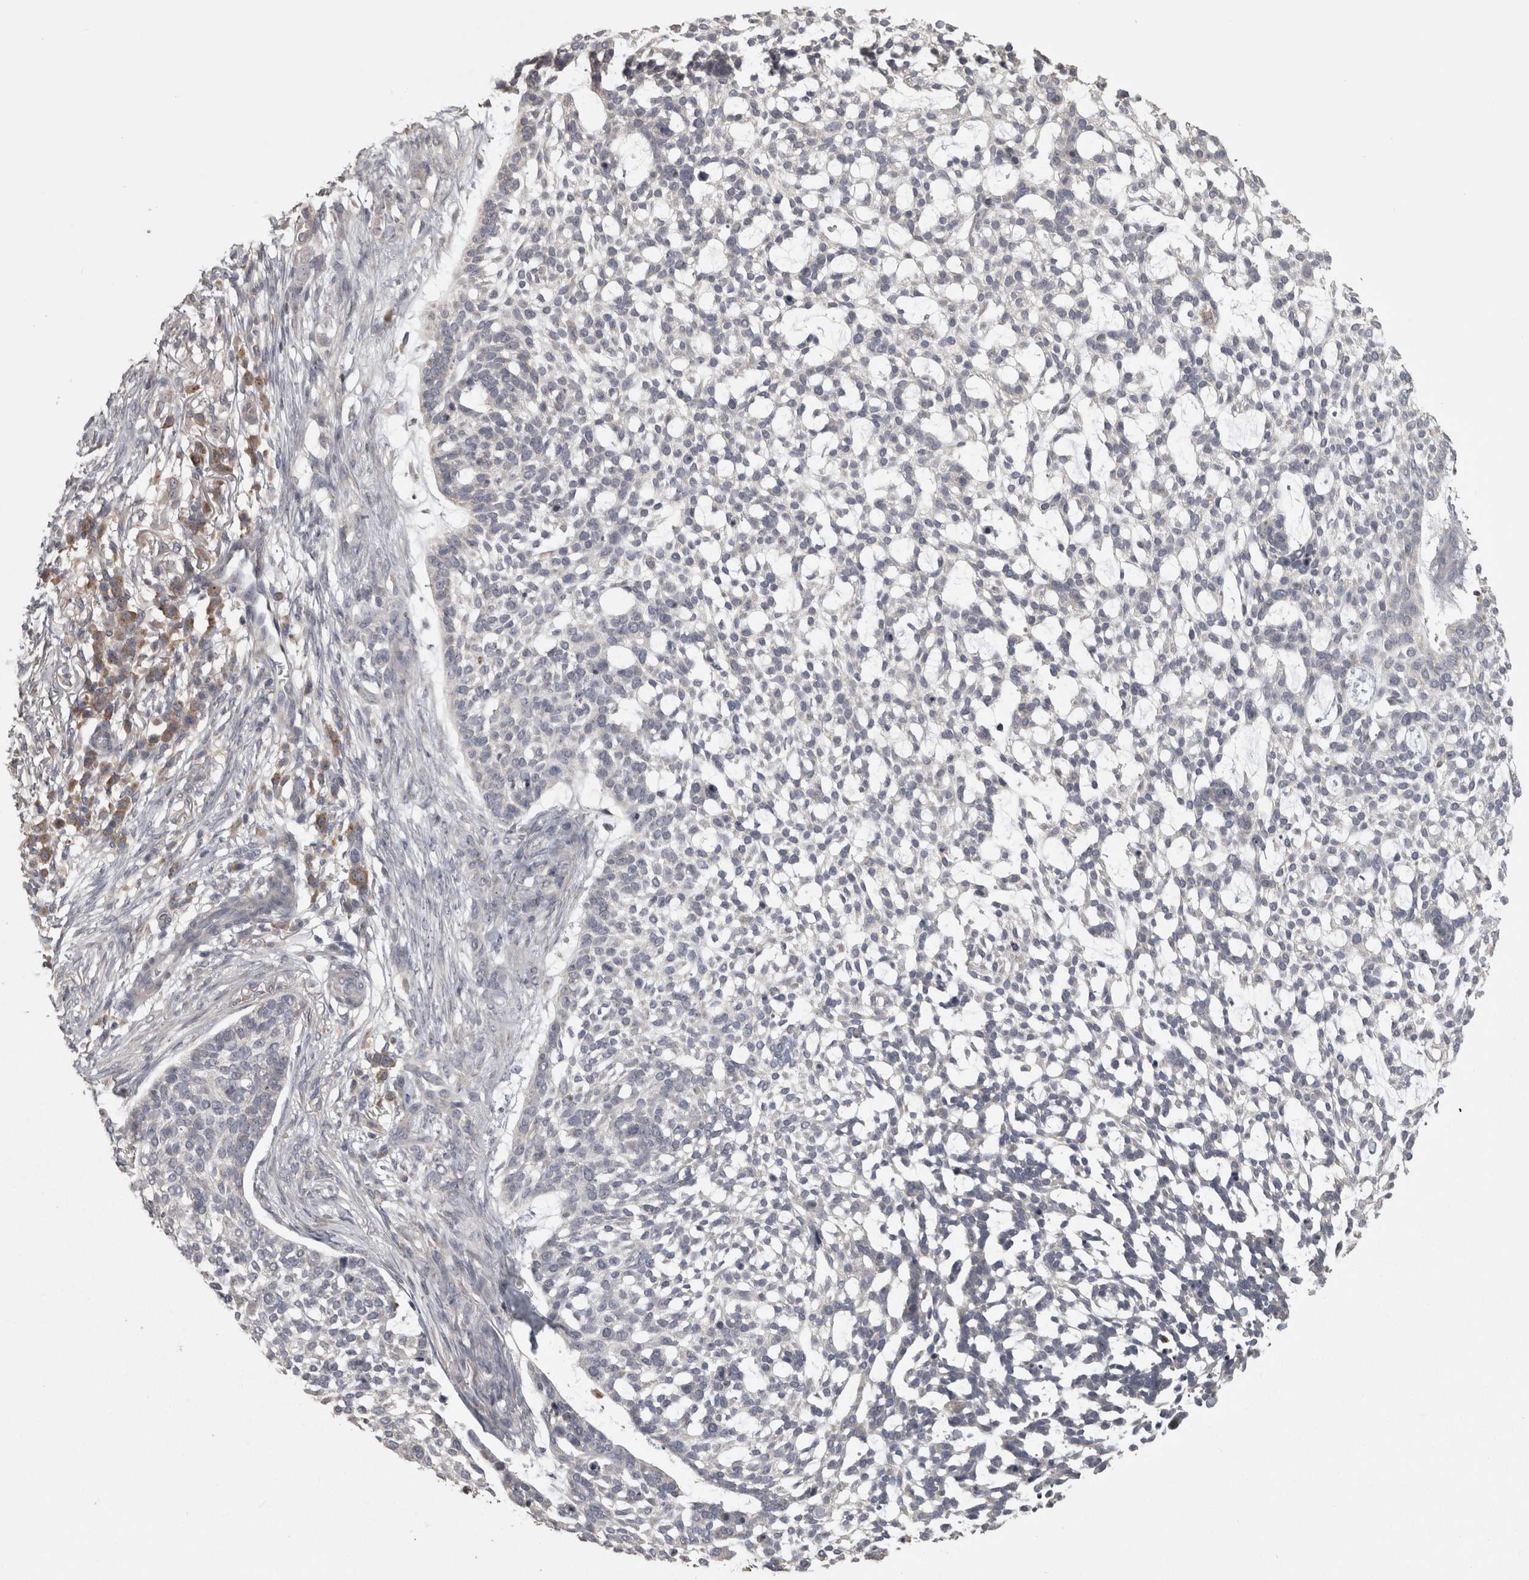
{"staining": {"intensity": "negative", "quantity": "none", "location": "none"}, "tissue": "skin cancer", "cell_type": "Tumor cells", "image_type": "cancer", "snomed": [{"axis": "morphology", "description": "Basal cell carcinoma"}, {"axis": "topography", "description": "Skin"}], "caption": "DAB immunohistochemical staining of human basal cell carcinoma (skin) demonstrates no significant staining in tumor cells.", "gene": "RAB29", "patient": {"sex": "female", "age": 64}}